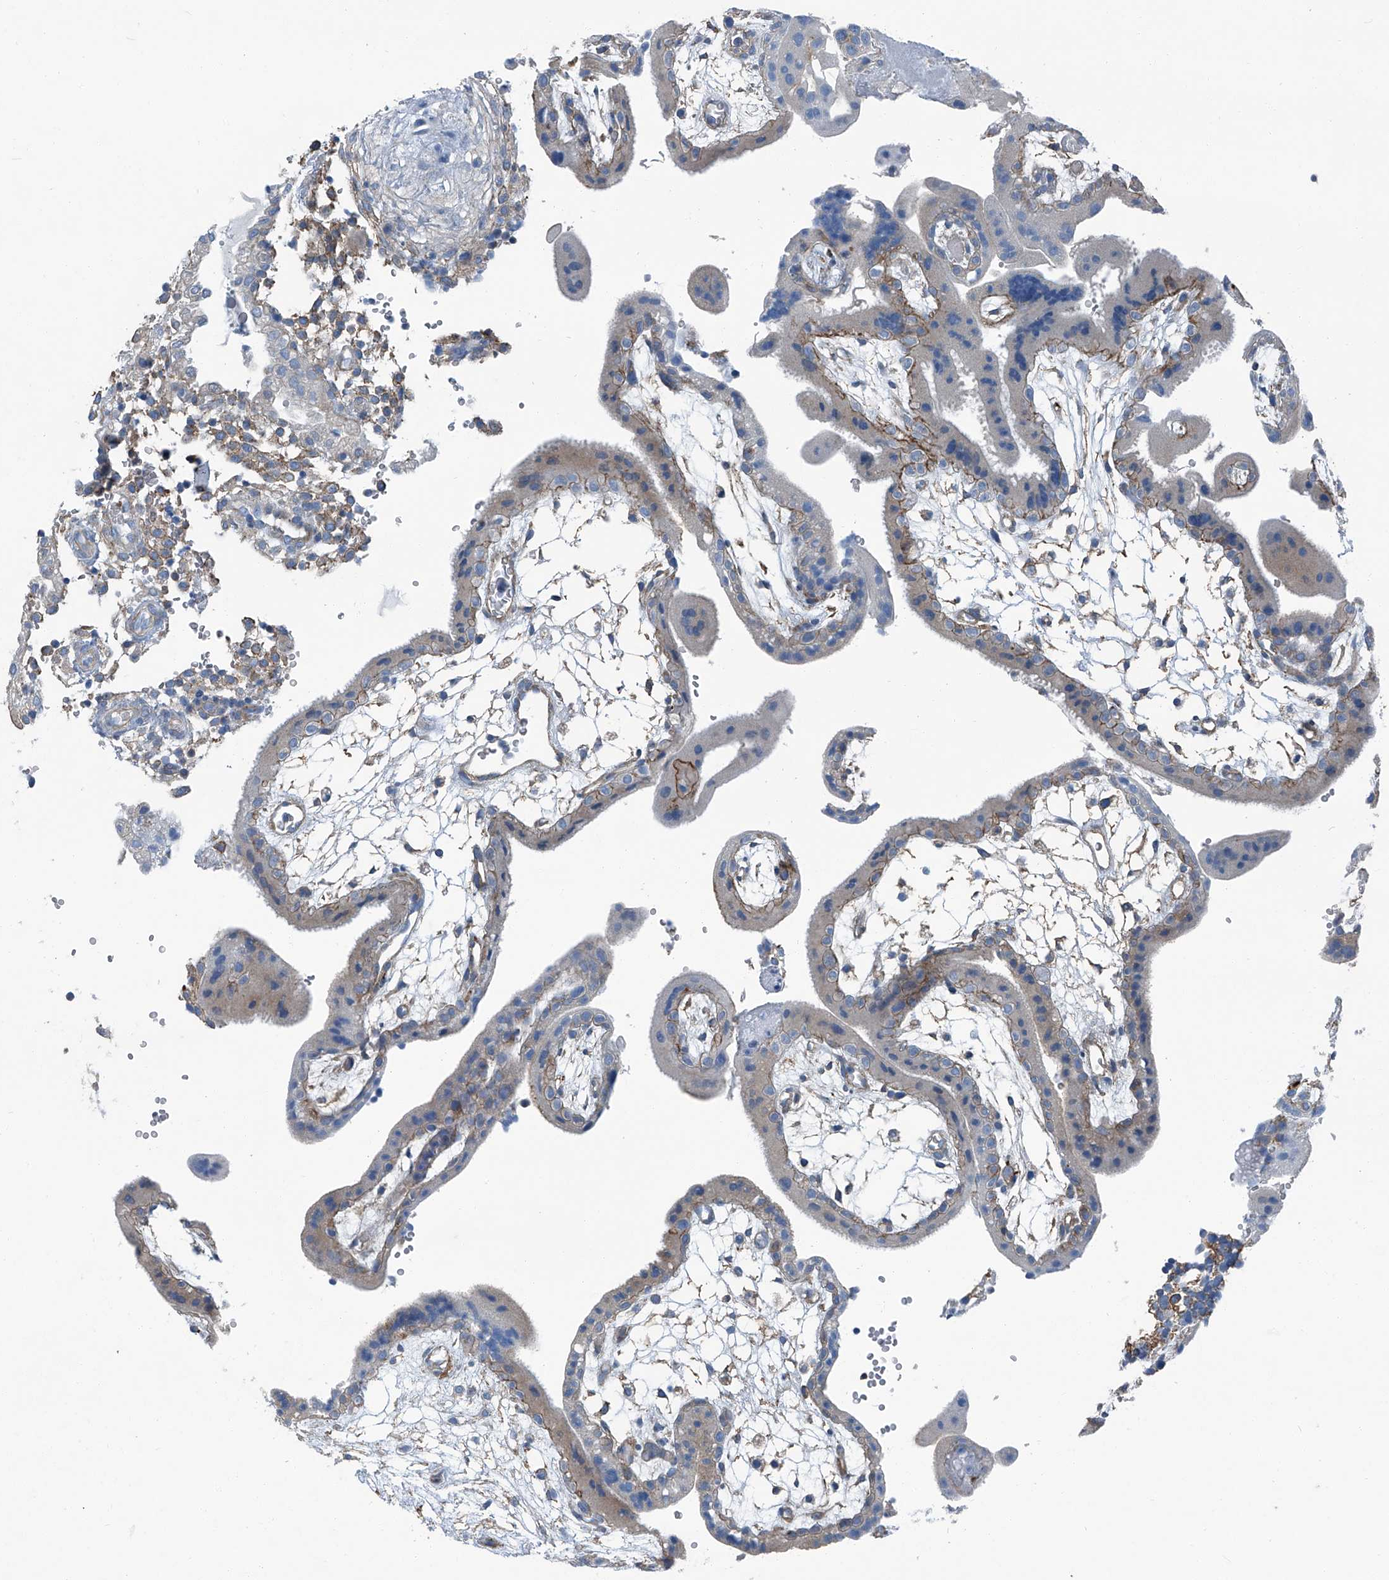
{"staining": {"intensity": "weak", "quantity": "<25%", "location": "cytoplasmic/membranous"}, "tissue": "placenta", "cell_type": "Trophoblastic cells", "image_type": "normal", "snomed": [{"axis": "morphology", "description": "Normal tissue, NOS"}, {"axis": "topography", "description": "Placenta"}], "caption": "Immunohistochemistry (IHC) of normal human placenta displays no expression in trophoblastic cells. The staining was performed using DAB (3,3'-diaminobenzidine) to visualize the protein expression in brown, while the nuclei were stained in blue with hematoxylin (Magnification: 20x).", "gene": "SEPTIN7", "patient": {"sex": "female", "age": 18}}